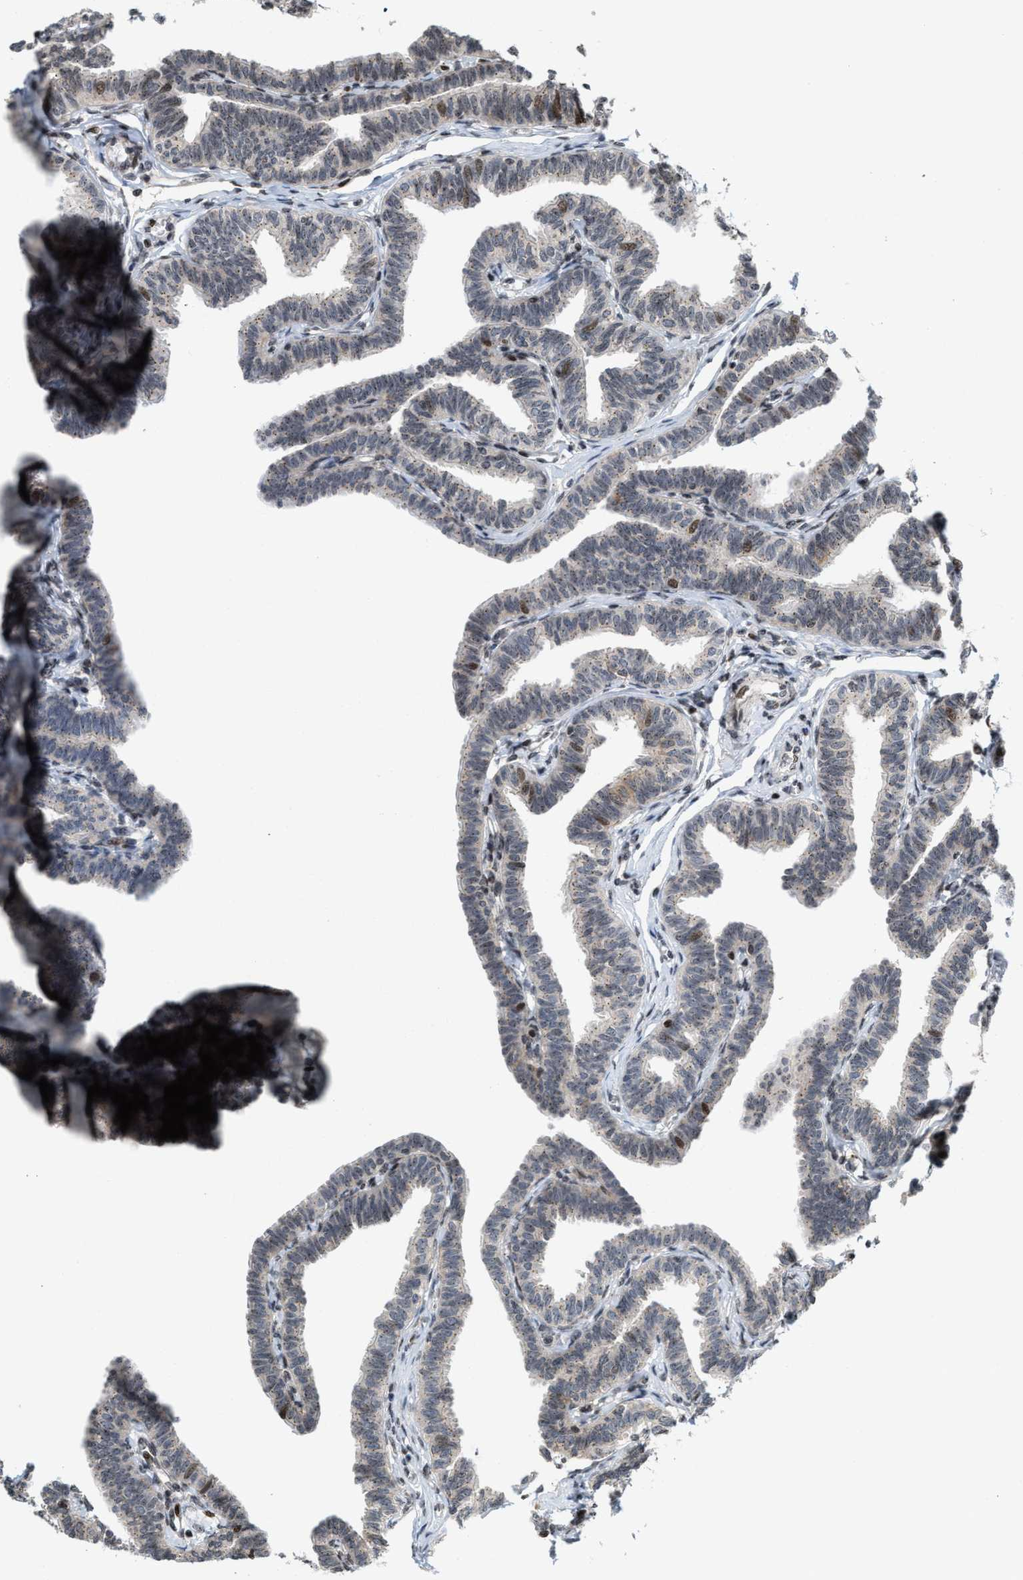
{"staining": {"intensity": "weak", "quantity": "25%-75%", "location": "cytoplasmic/membranous"}, "tissue": "fallopian tube", "cell_type": "Glandular cells", "image_type": "normal", "snomed": [{"axis": "morphology", "description": "Normal tissue, NOS"}, {"axis": "topography", "description": "Fallopian tube"}, {"axis": "topography", "description": "Ovary"}], "caption": "Human fallopian tube stained with a brown dye exhibits weak cytoplasmic/membranous positive staining in about 25%-75% of glandular cells.", "gene": "PDZD2", "patient": {"sex": "female", "age": 23}}